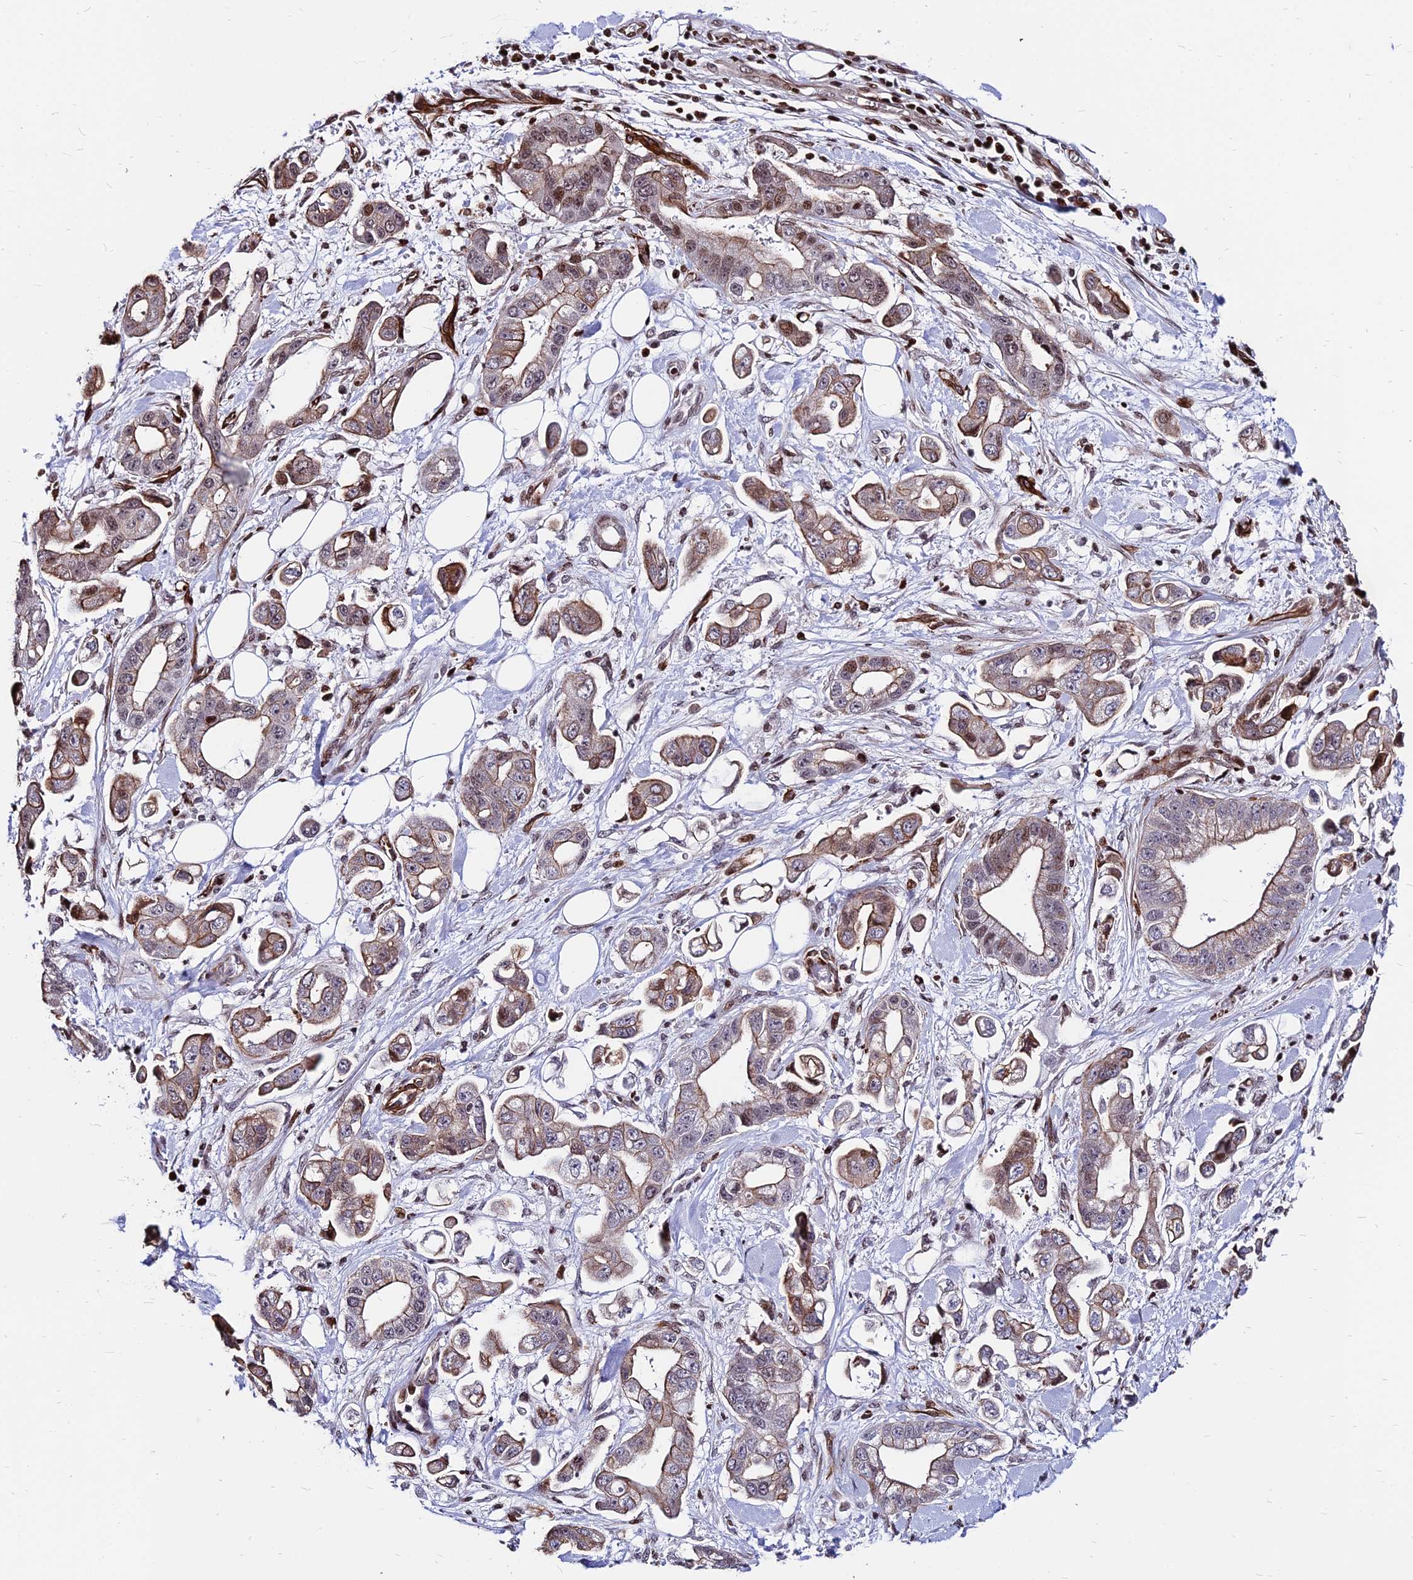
{"staining": {"intensity": "moderate", "quantity": "25%-75%", "location": "cytoplasmic/membranous,nuclear"}, "tissue": "stomach cancer", "cell_type": "Tumor cells", "image_type": "cancer", "snomed": [{"axis": "morphology", "description": "Adenocarcinoma, NOS"}, {"axis": "topography", "description": "Stomach"}], "caption": "A medium amount of moderate cytoplasmic/membranous and nuclear staining is identified in approximately 25%-75% of tumor cells in stomach cancer tissue.", "gene": "NYAP2", "patient": {"sex": "male", "age": 62}}